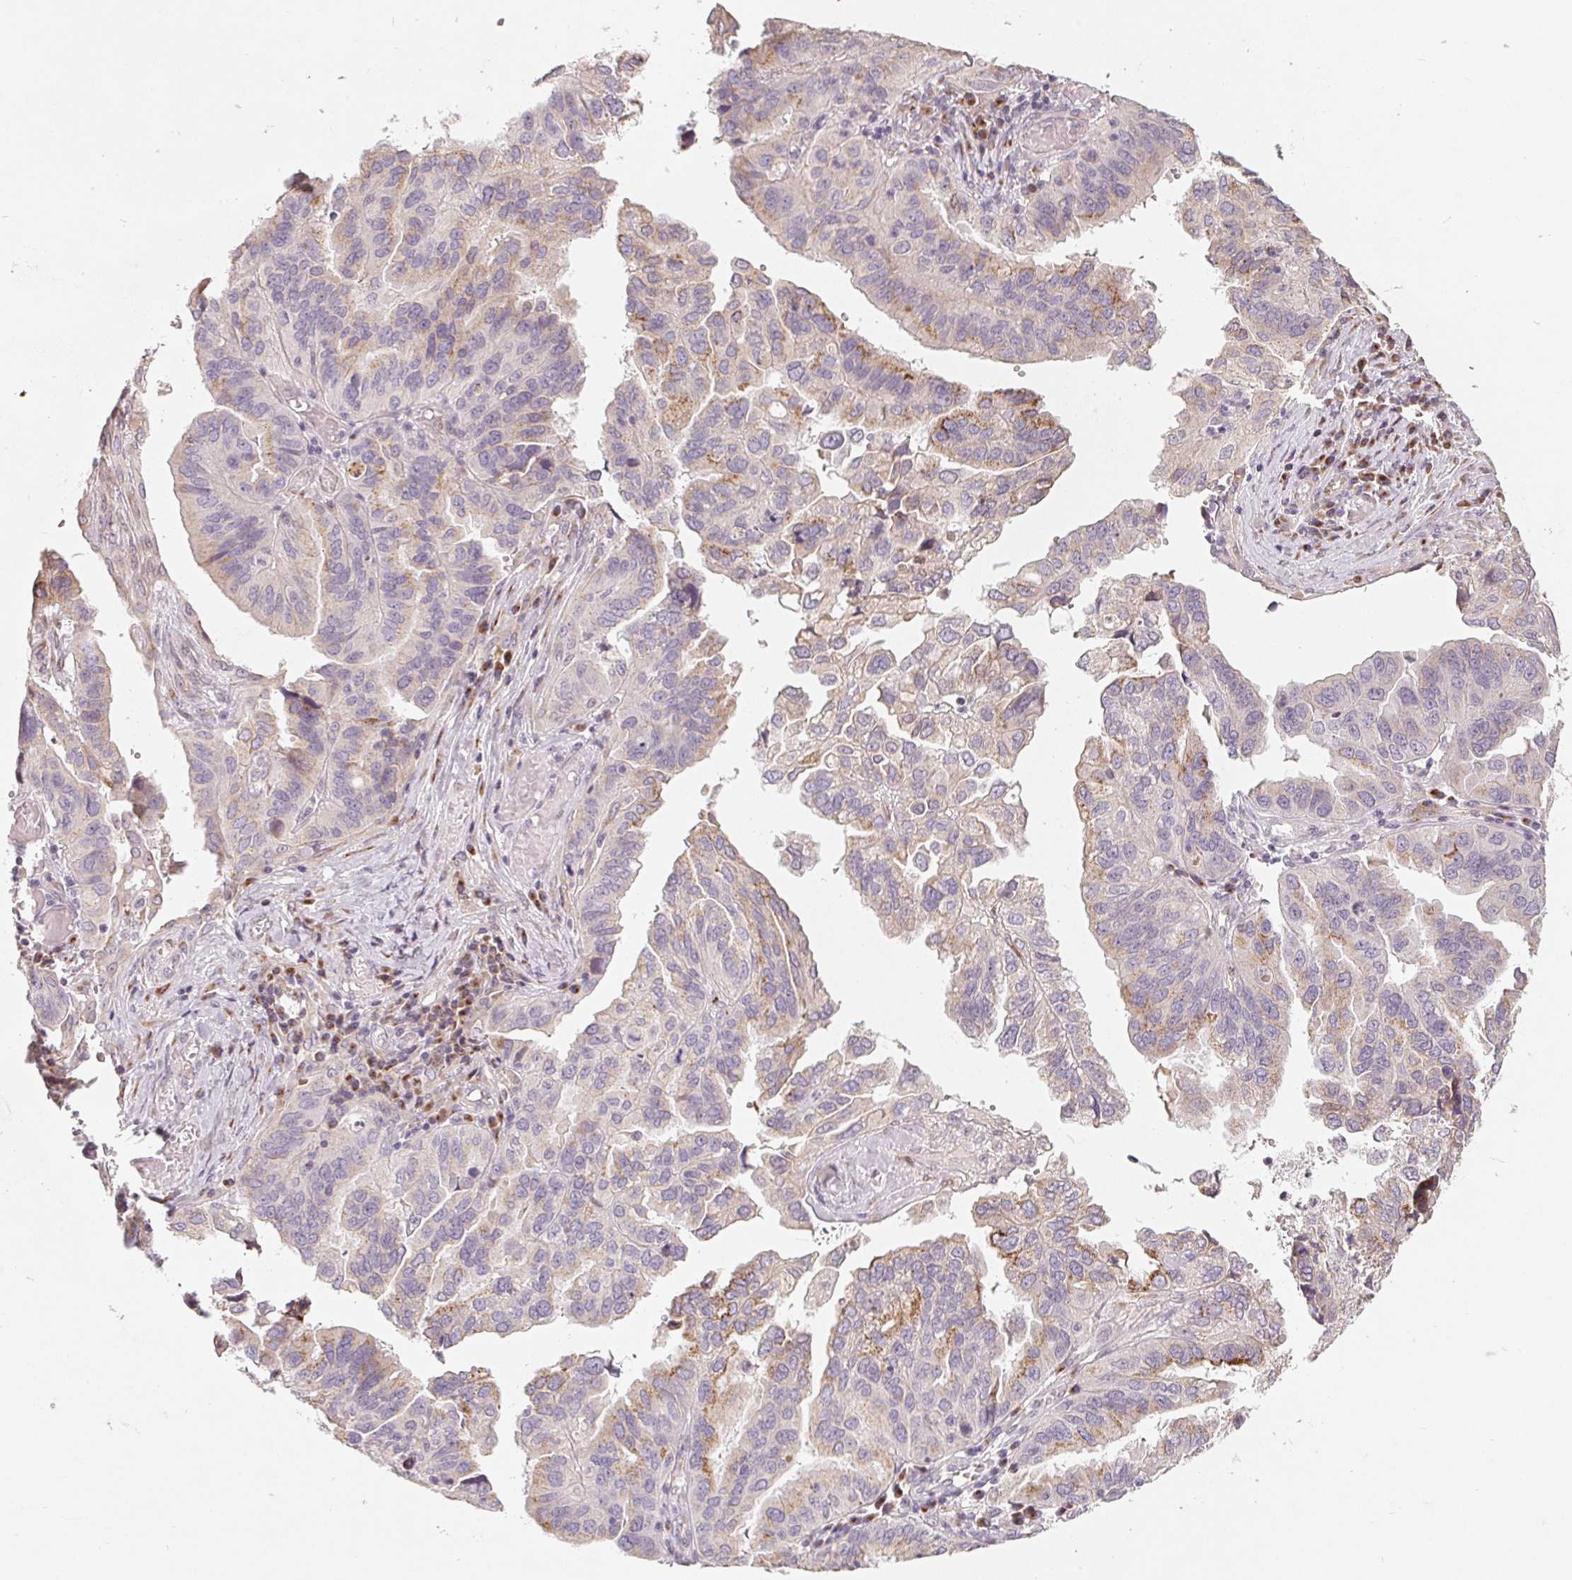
{"staining": {"intensity": "moderate", "quantity": "<25%", "location": "cytoplasmic/membranous"}, "tissue": "ovarian cancer", "cell_type": "Tumor cells", "image_type": "cancer", "snomed": [{"axis": "morphology", "description": "Cystadenocarcinoma, serous, NOS"}, {"axis": "topography", "description": "Ovary"}], "caption": "The image reveals a brown stain indicating the presence of a protein in the cytoplasmic/membranous of tumor cells in ovarian serous cystadenocarcinoma.", "gene": "TMSB15B", "patient": {"sex": "female", "age": 79}}